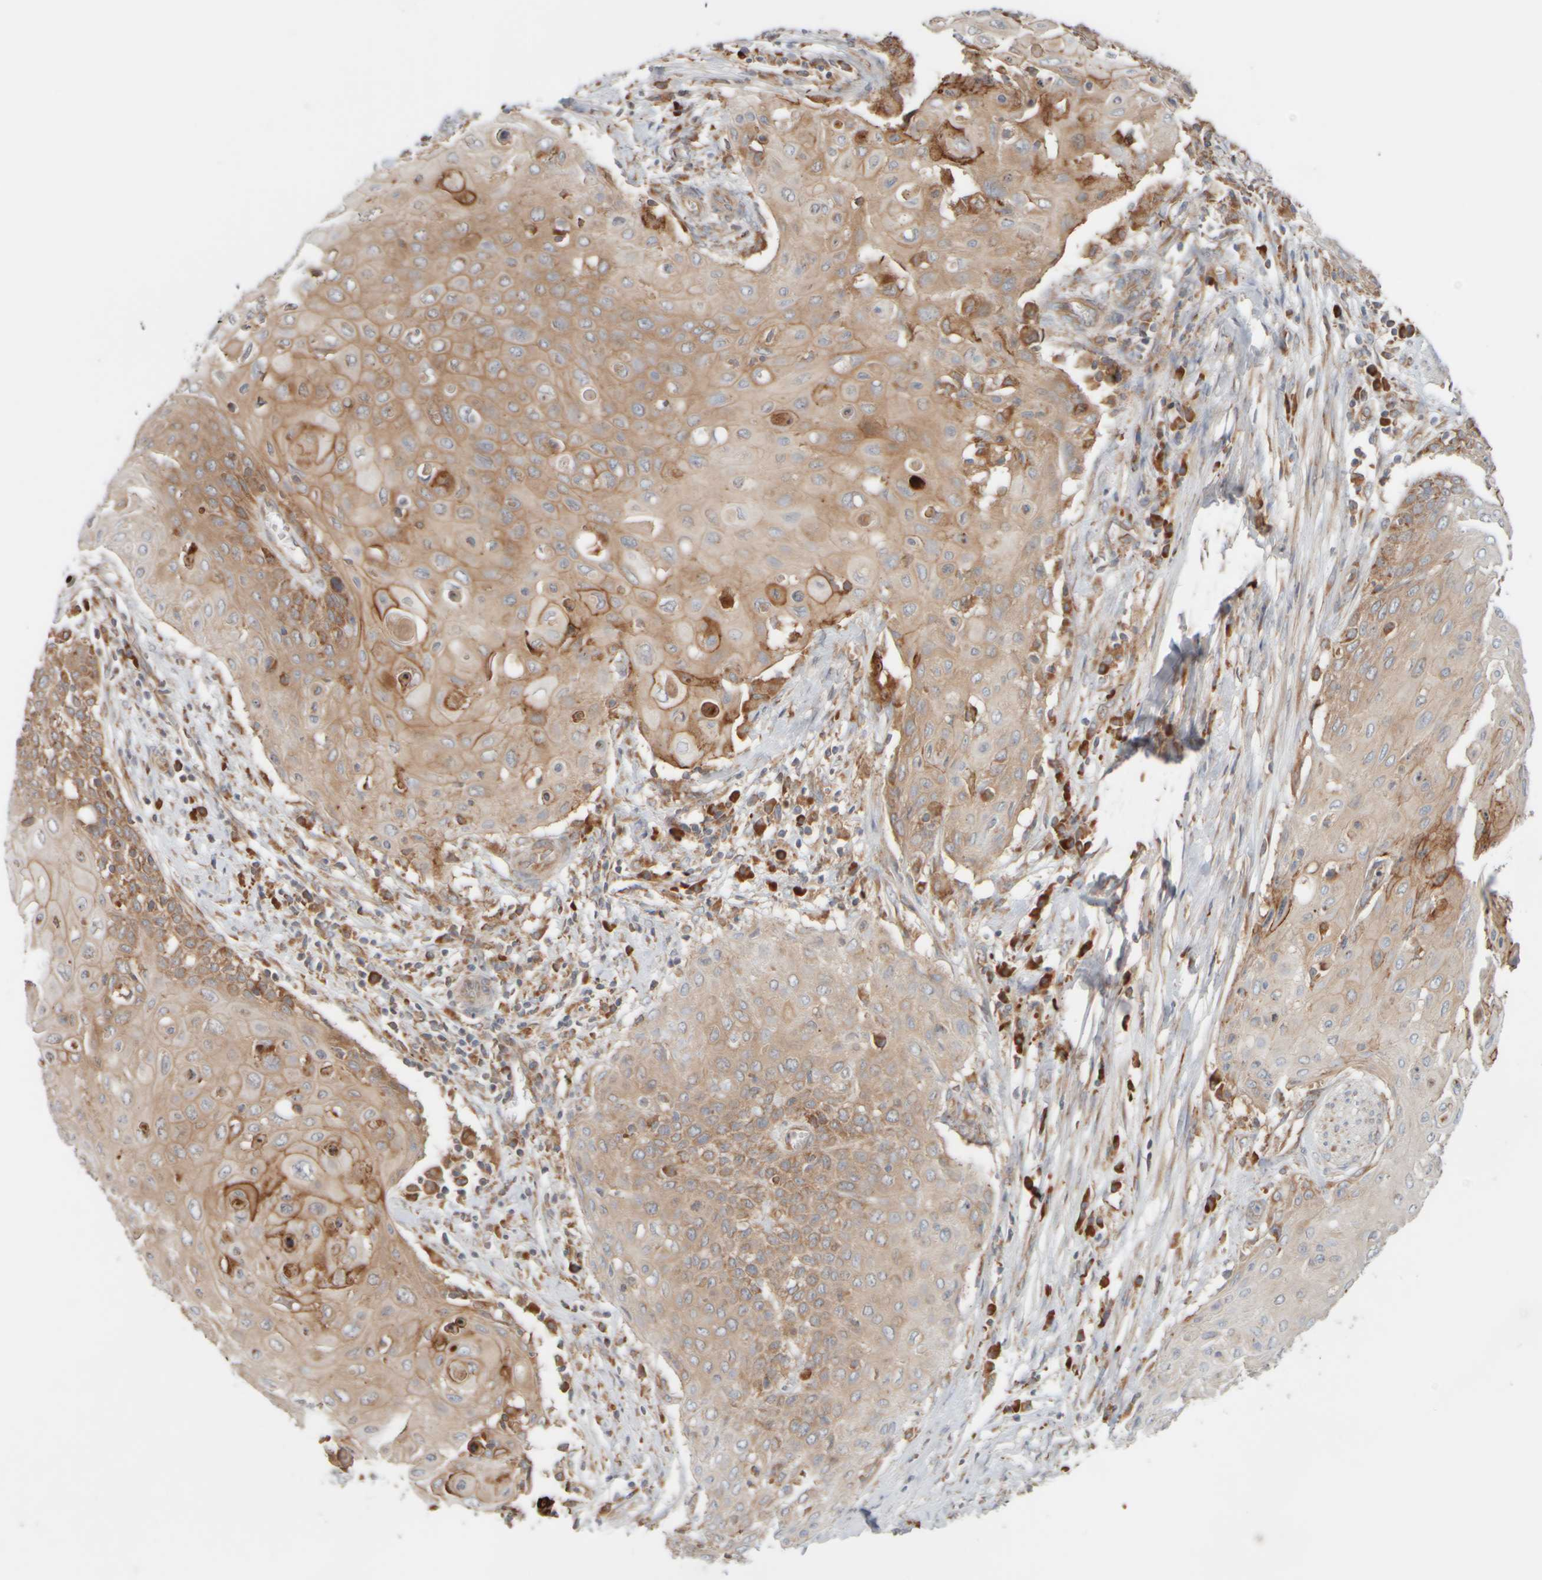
{"staining": {"intensity": "weak", "quantity": ">75%", "location": "cytoplasmic/membranous"}, "tissue": "cervical cancer", "cell_type": "Tumor cells", "image_type": "cancer", "snomed": [{"axis": "morphology", "description": "Squamous cell carcinoma, NOS"}, {"axis": "topography", "description": "Cervix"}], "caption": "Weak cytoplasmic/membranous staining for a protein is appreciated in about >75% of tumor cells of cervical cancer (squamous cell carcinoma) using IHC.", "gene": "EIF2B3", "patient": {"sex": "female", "age": 39}}